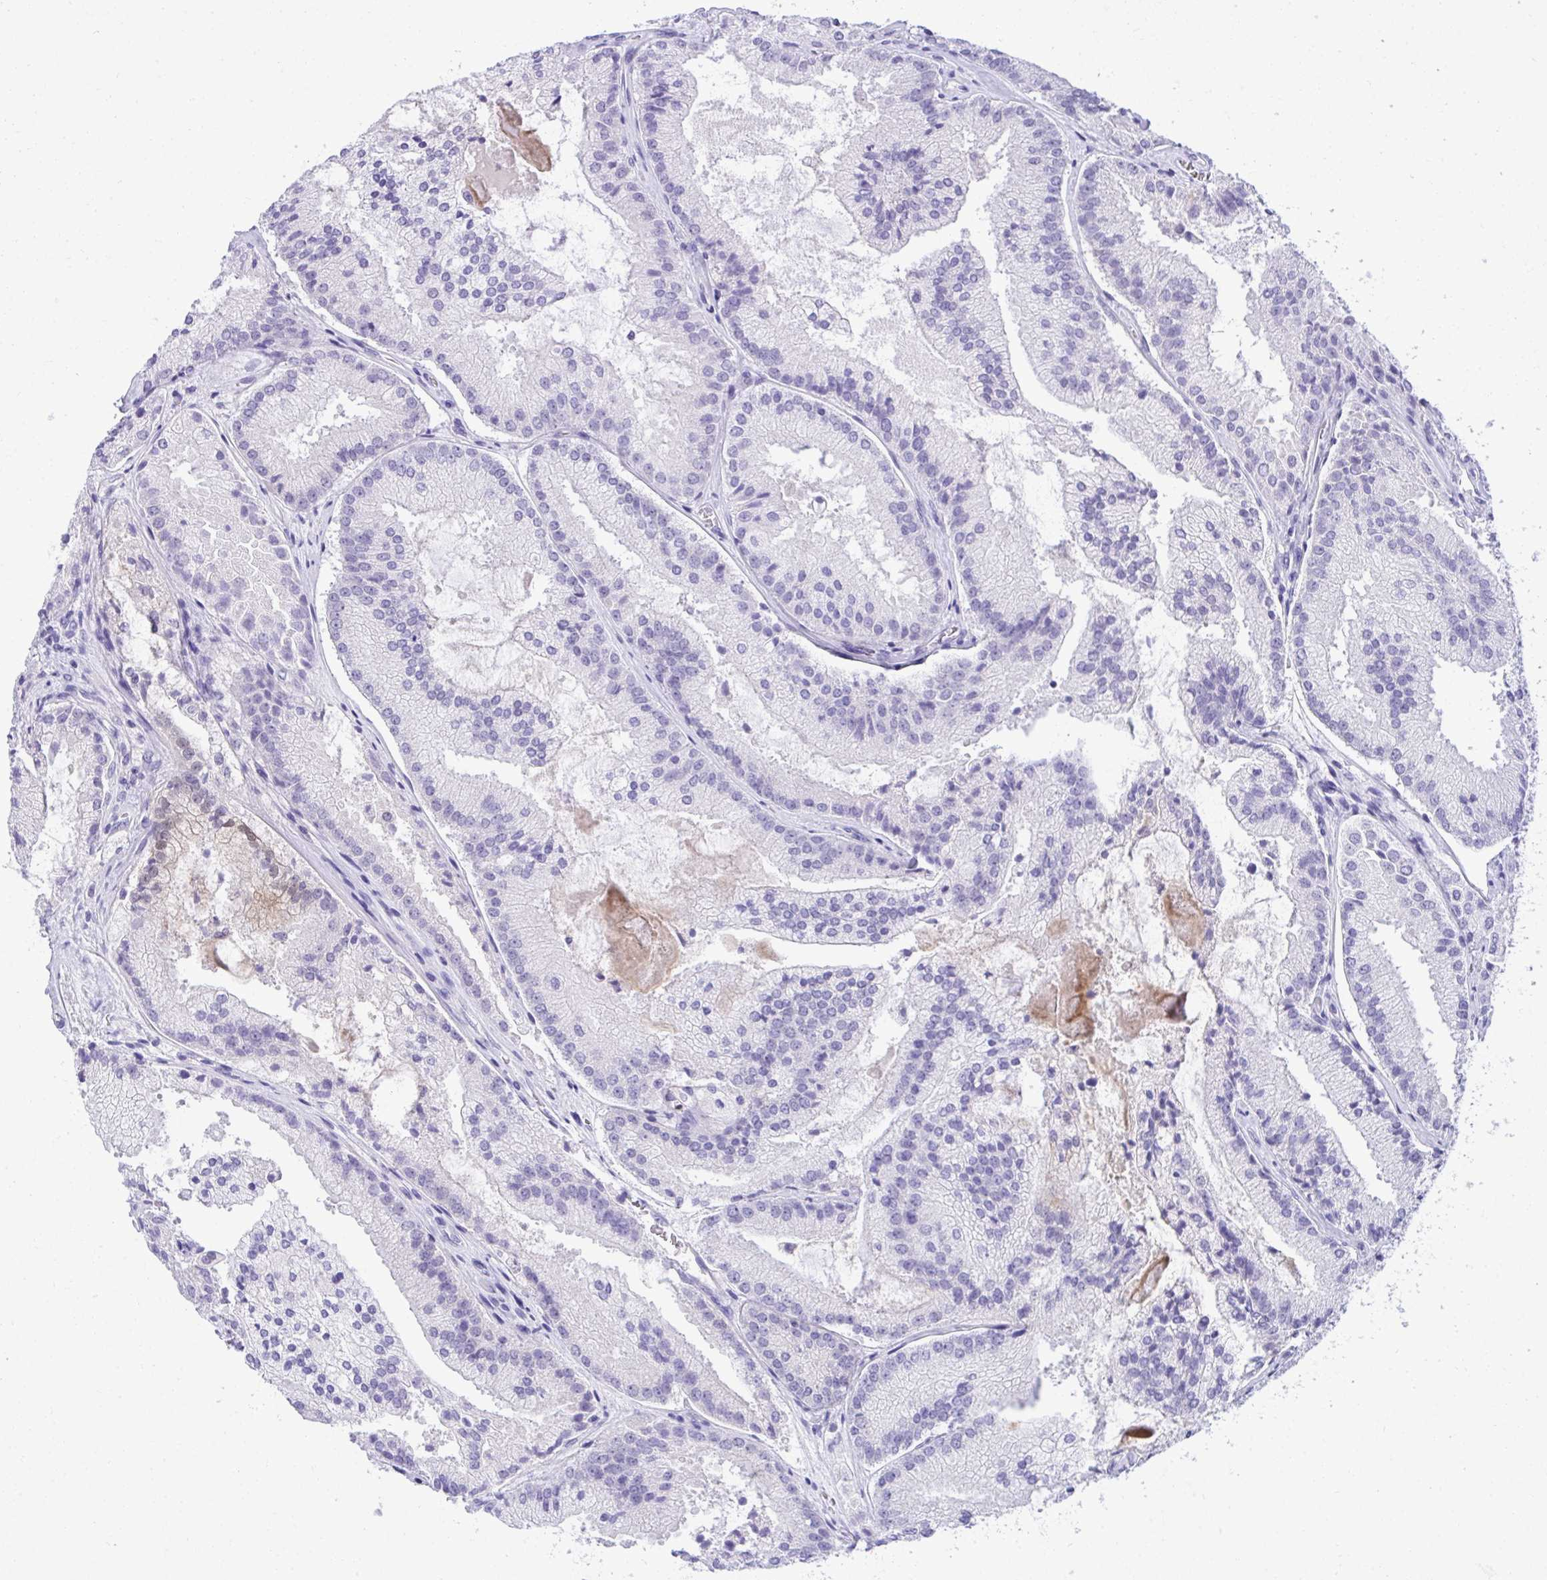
{"staining": {"intensity": "negative", "quantity": "none", "location": "none"}, "tissue": "prostate cancer", "cell_type": "Tumor cells", "image_type": "cancer", "snomed": [{"axis": "morphology", "description": "Adenocarcinoma, High grade"}, {"axis": "topography", "description": "Prostate"}], "caption": "IHC of prostate cancer reveals no expression in tumor cells.", "gene": "PGM2L1", "patient": {"sex": "male", "age": 73}}